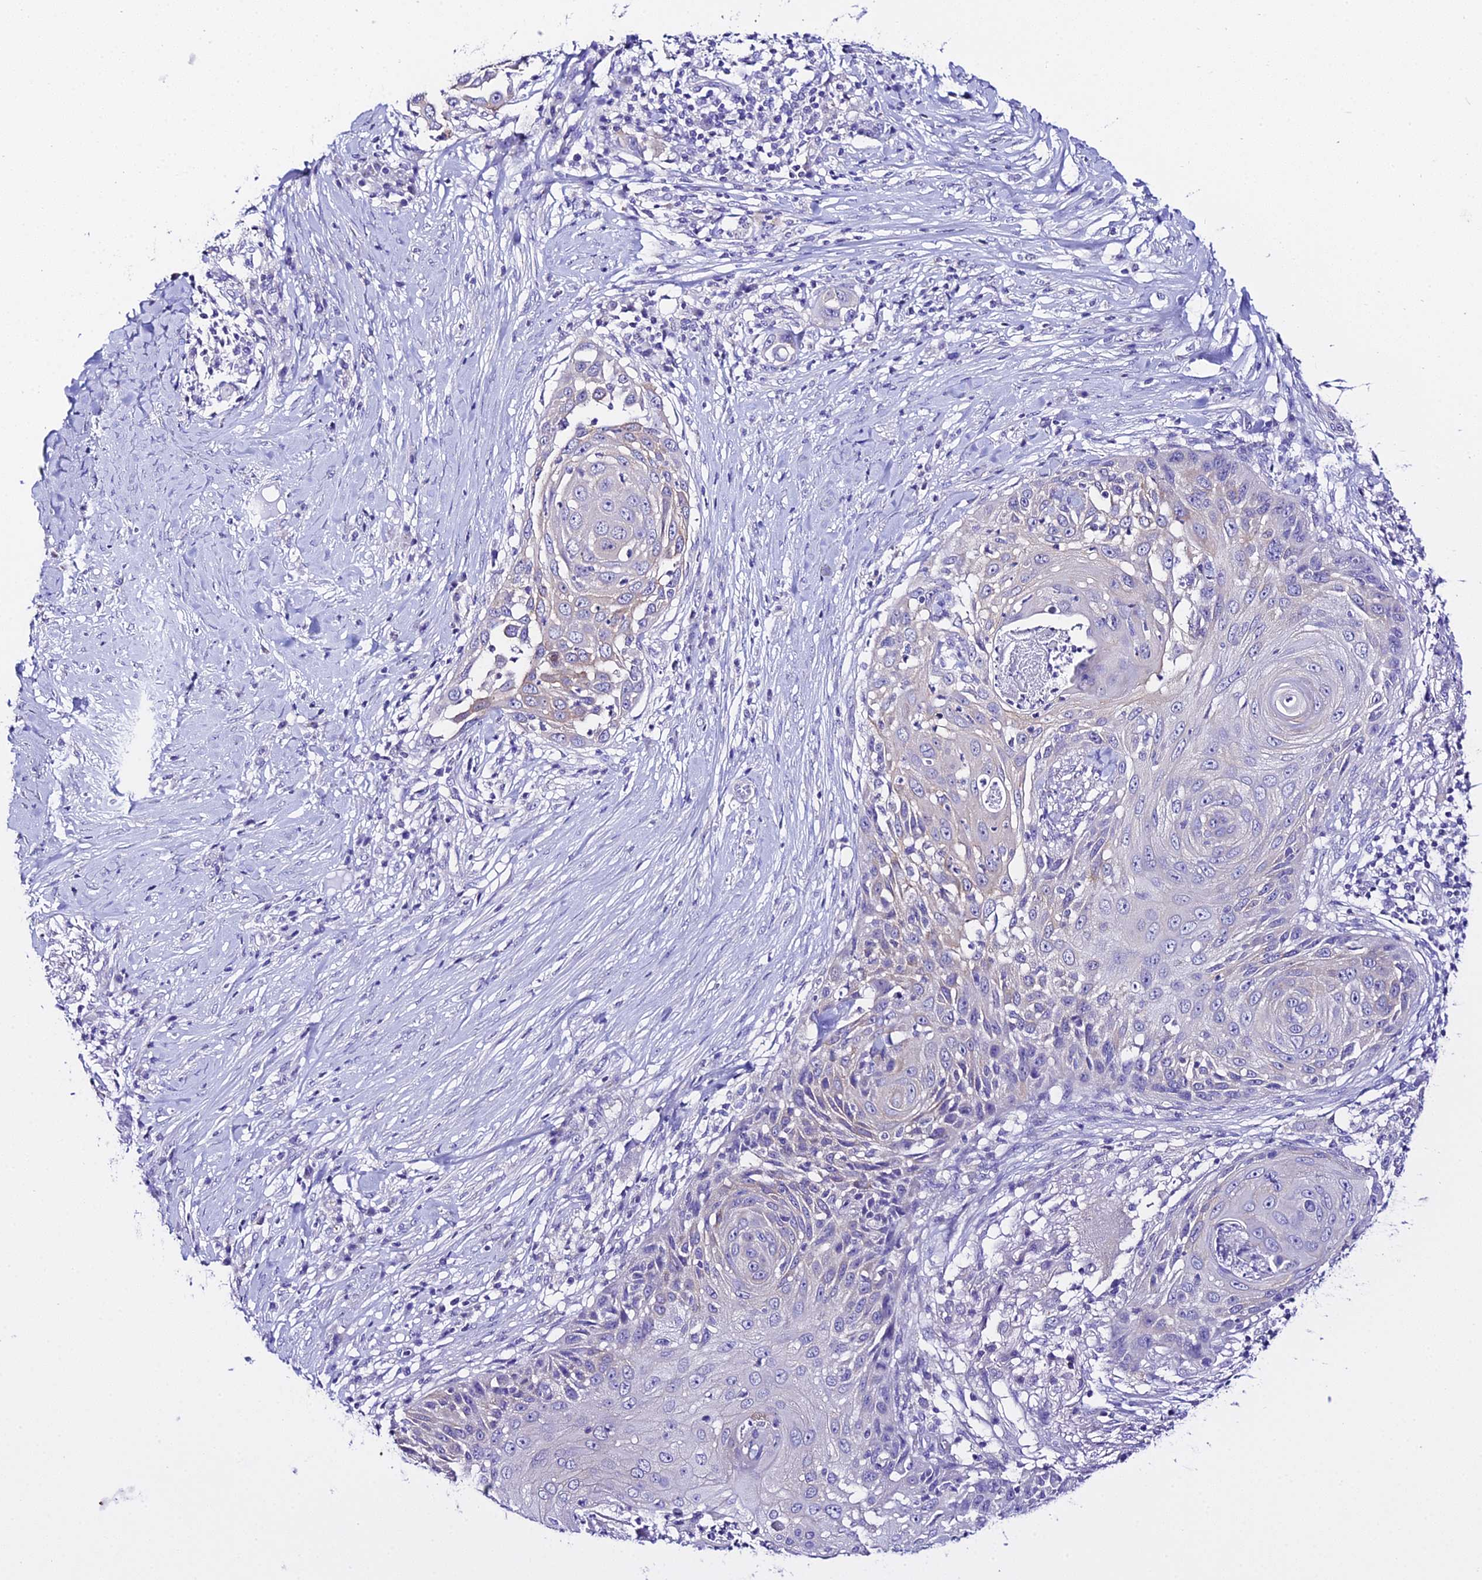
{"staining": {"intensity": "negative", "quantity": "none", "location": "none"}, "tissue": "skin cancer", "cell_type": "Tumor cells", "image_type": "cancer", "snomed": [{"axis": "morphology", "description": "Squamous cell carcinoma, NOS"}, {"axis": "topography", "description": "Skin"}], "caption": "Tumor cells show no significant expression in skin cancer.", "gene": "ATG16L2", "patient": {"sex": "female", "age": 44}}